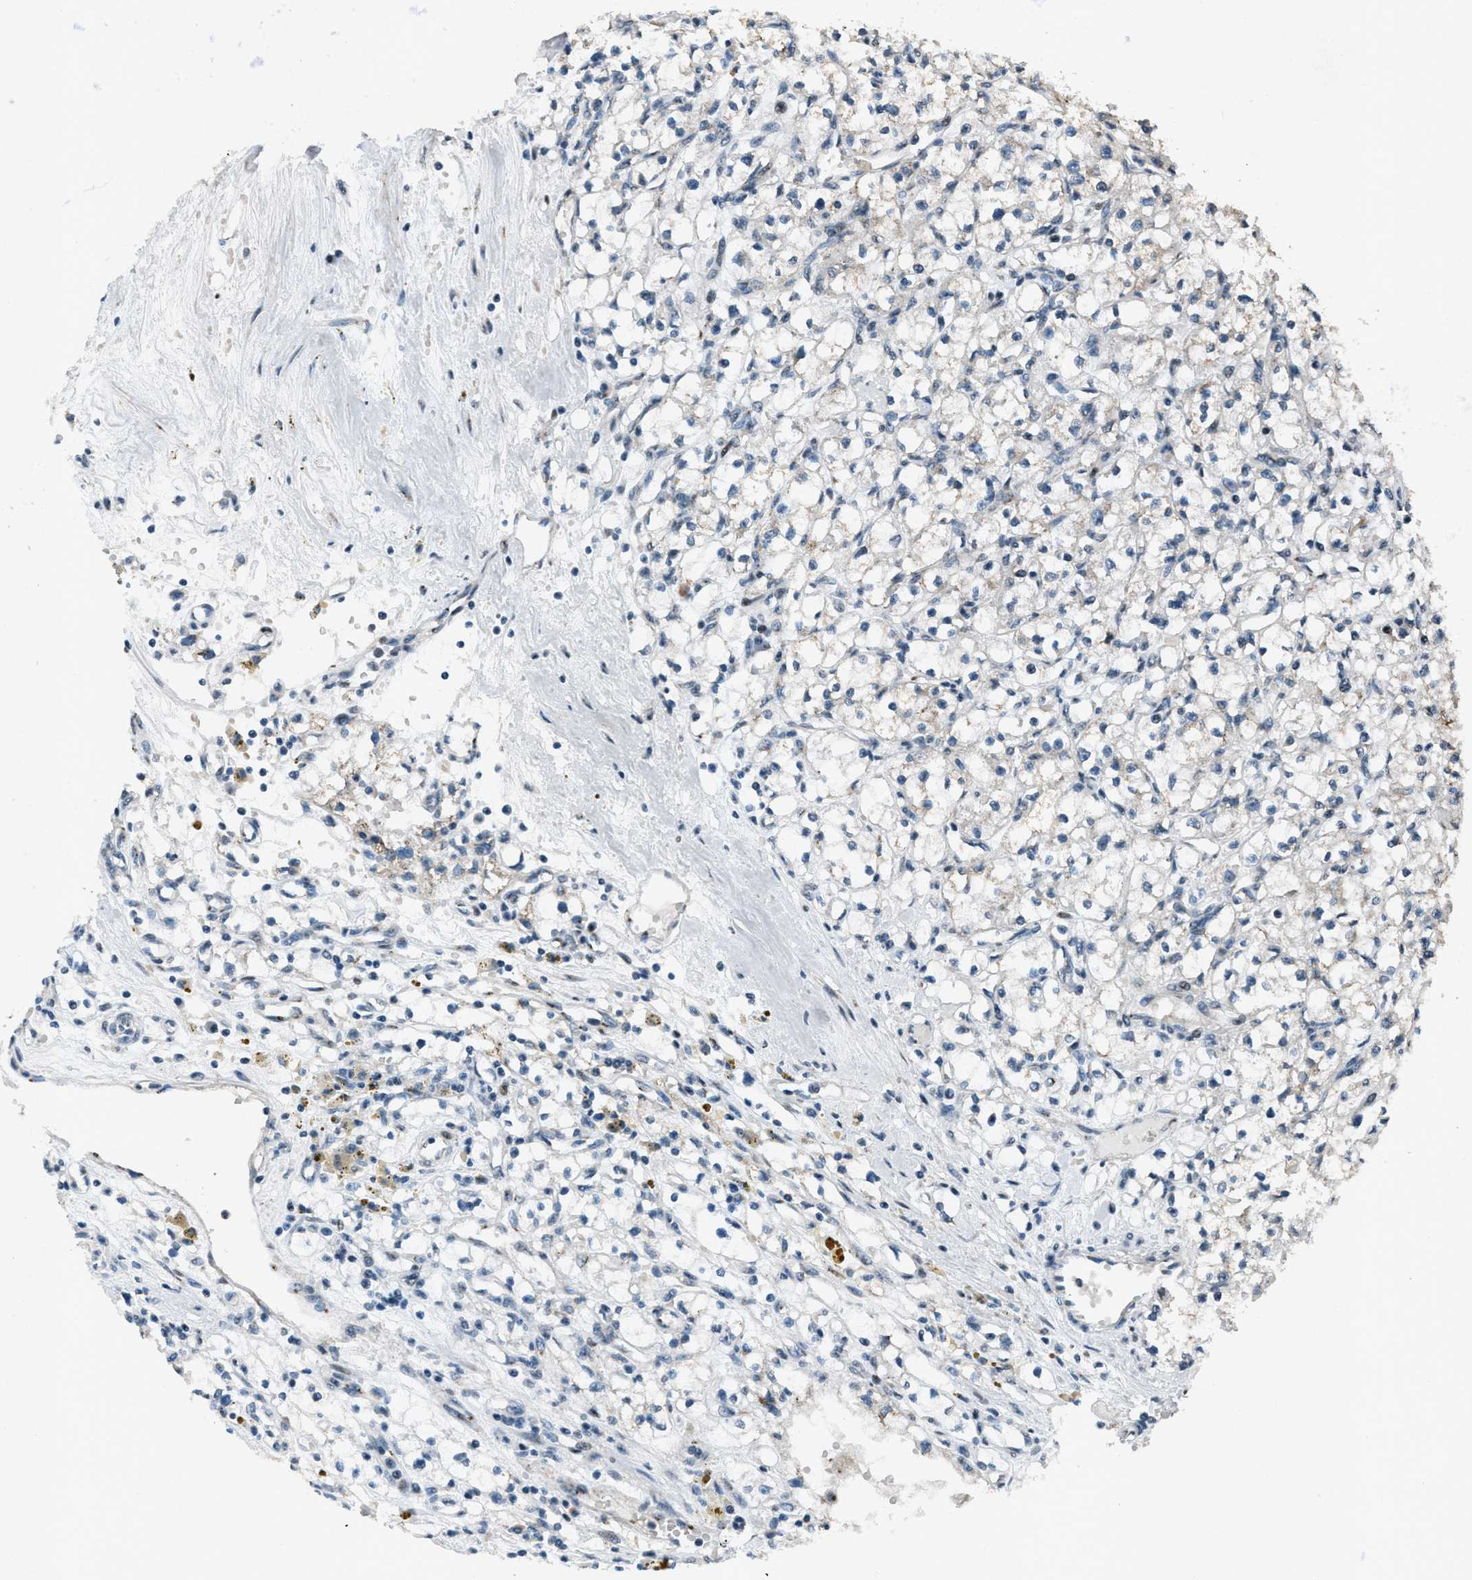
{"staining": {"intensity": "negative", "quantity": "none", "location": "none"}, "tissue": "renal cancer", "cell_type": "Tumor cells", "image_type": "cancer", "snomed": [{"axis": "morphology", "description": "Adenocarcinoma, NOS"}, {"axis": "topography", "description": "Kidney"}], "caption": "This is a image of immunohistochemistry staining of renal cancer (adenocarcinoma), which shows no positivity in tumor cells. The staining is performed using DAB brown chromogen with nuclei counter-stained in using hematoxylin.", "gene": "GPC6", "patient": {"sex": "male", "age": 56}}